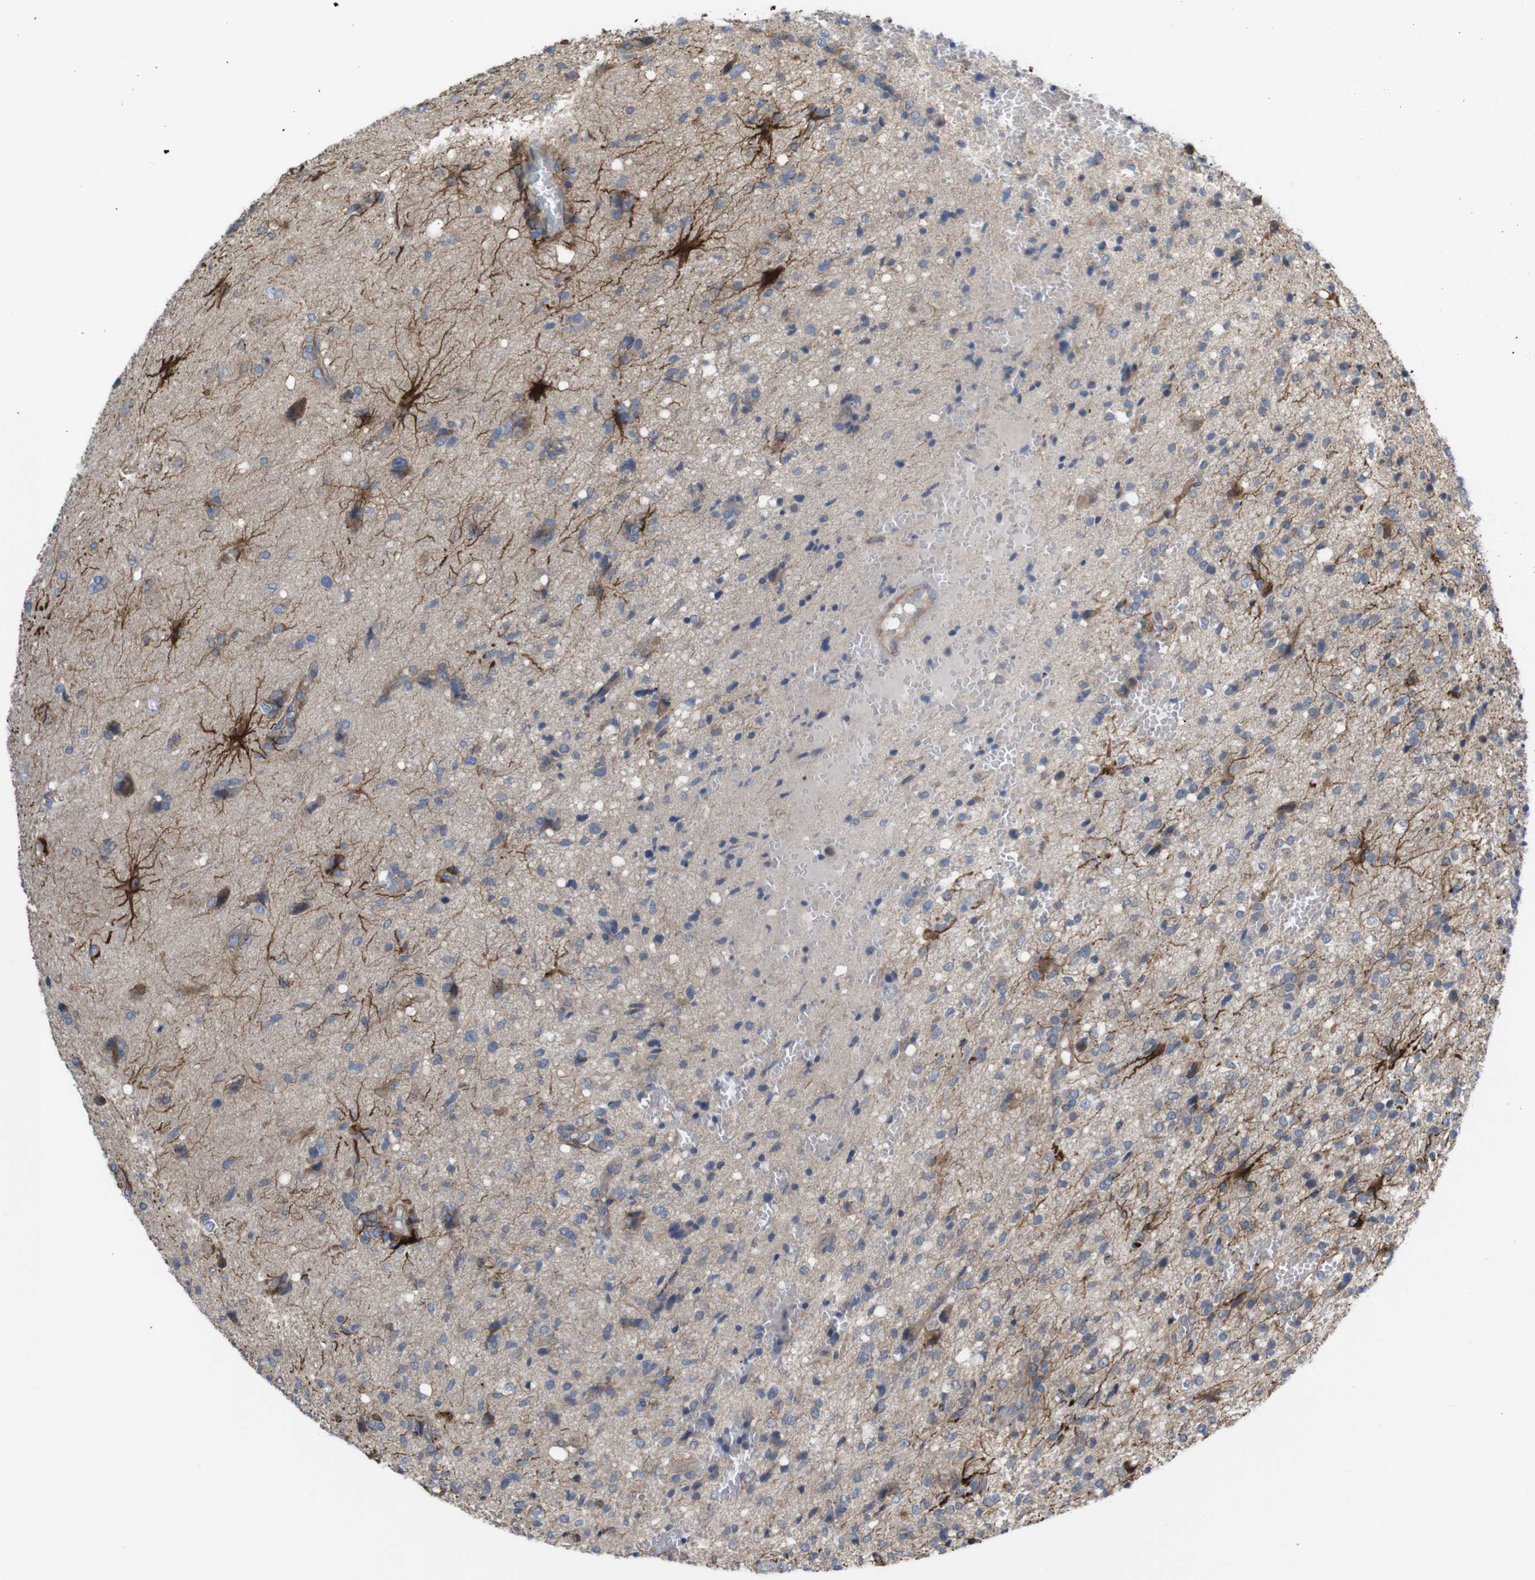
{"staining": {"intensity": "strong", "quantity": "<25%", "location": "cytoplasmic/membranous"}, "tissue": "glioma", "cell_type": "Tumor cells", "image_type": "cancer", "snomed": [{"axis": "morphology", "description": "Glioma, malignant, High grade"}, {"axis": "topography", "description": "Brain"}], "caption": "Immunohistochemical staining of human high-grade glioma (malignant) displays medium levels of strong cytoplasmic/membranous protein expression in about <25% of tumor cells. (Brightfield microscopy of DAB IHC at high magnification).", "gene": "KIDINS220", "patient": {"sex": "female", "age": 59}}